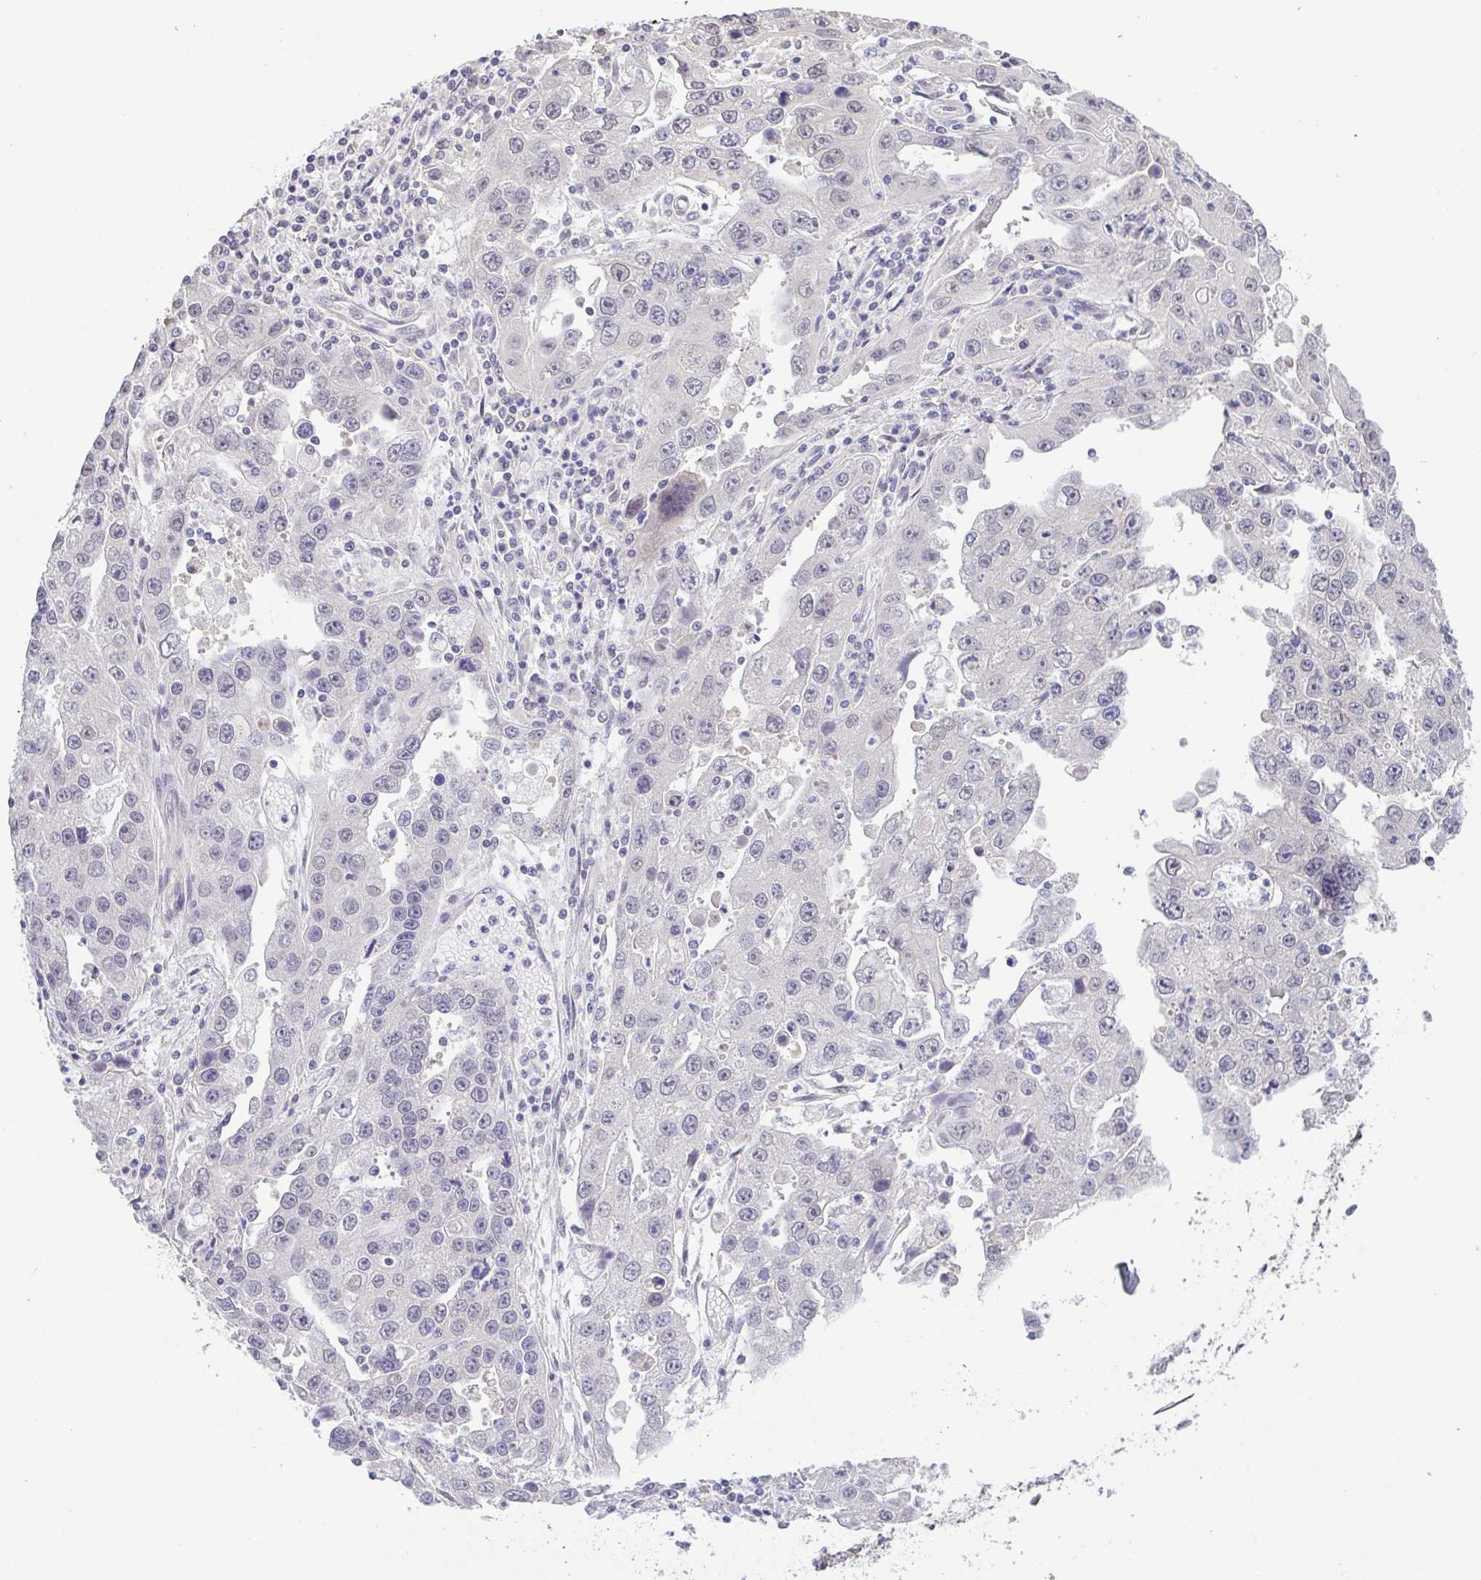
{"staining": {"intensity": "weak", "quantity": "<25%", "location": "nuclear"}, "tissue": "endometrial cancer", "cell_type": "Tumor cells", "image_type": "cancer", "snomed": [{"axis": "morphology", "description": "Adenocarcinoma, NOS"}, {"axis": "topography", "description": "Uterus"}], "caption": "Immunohistochemistry histopathology image of neoplastic tissue: adenocarcinoma (endometrial) stained with DAB (3,3'-diaminobenzidine) displays no significant protein positivity in tumor cells.", "gene": "HYPK", "patient": {"sex": "female", "age": 62}}